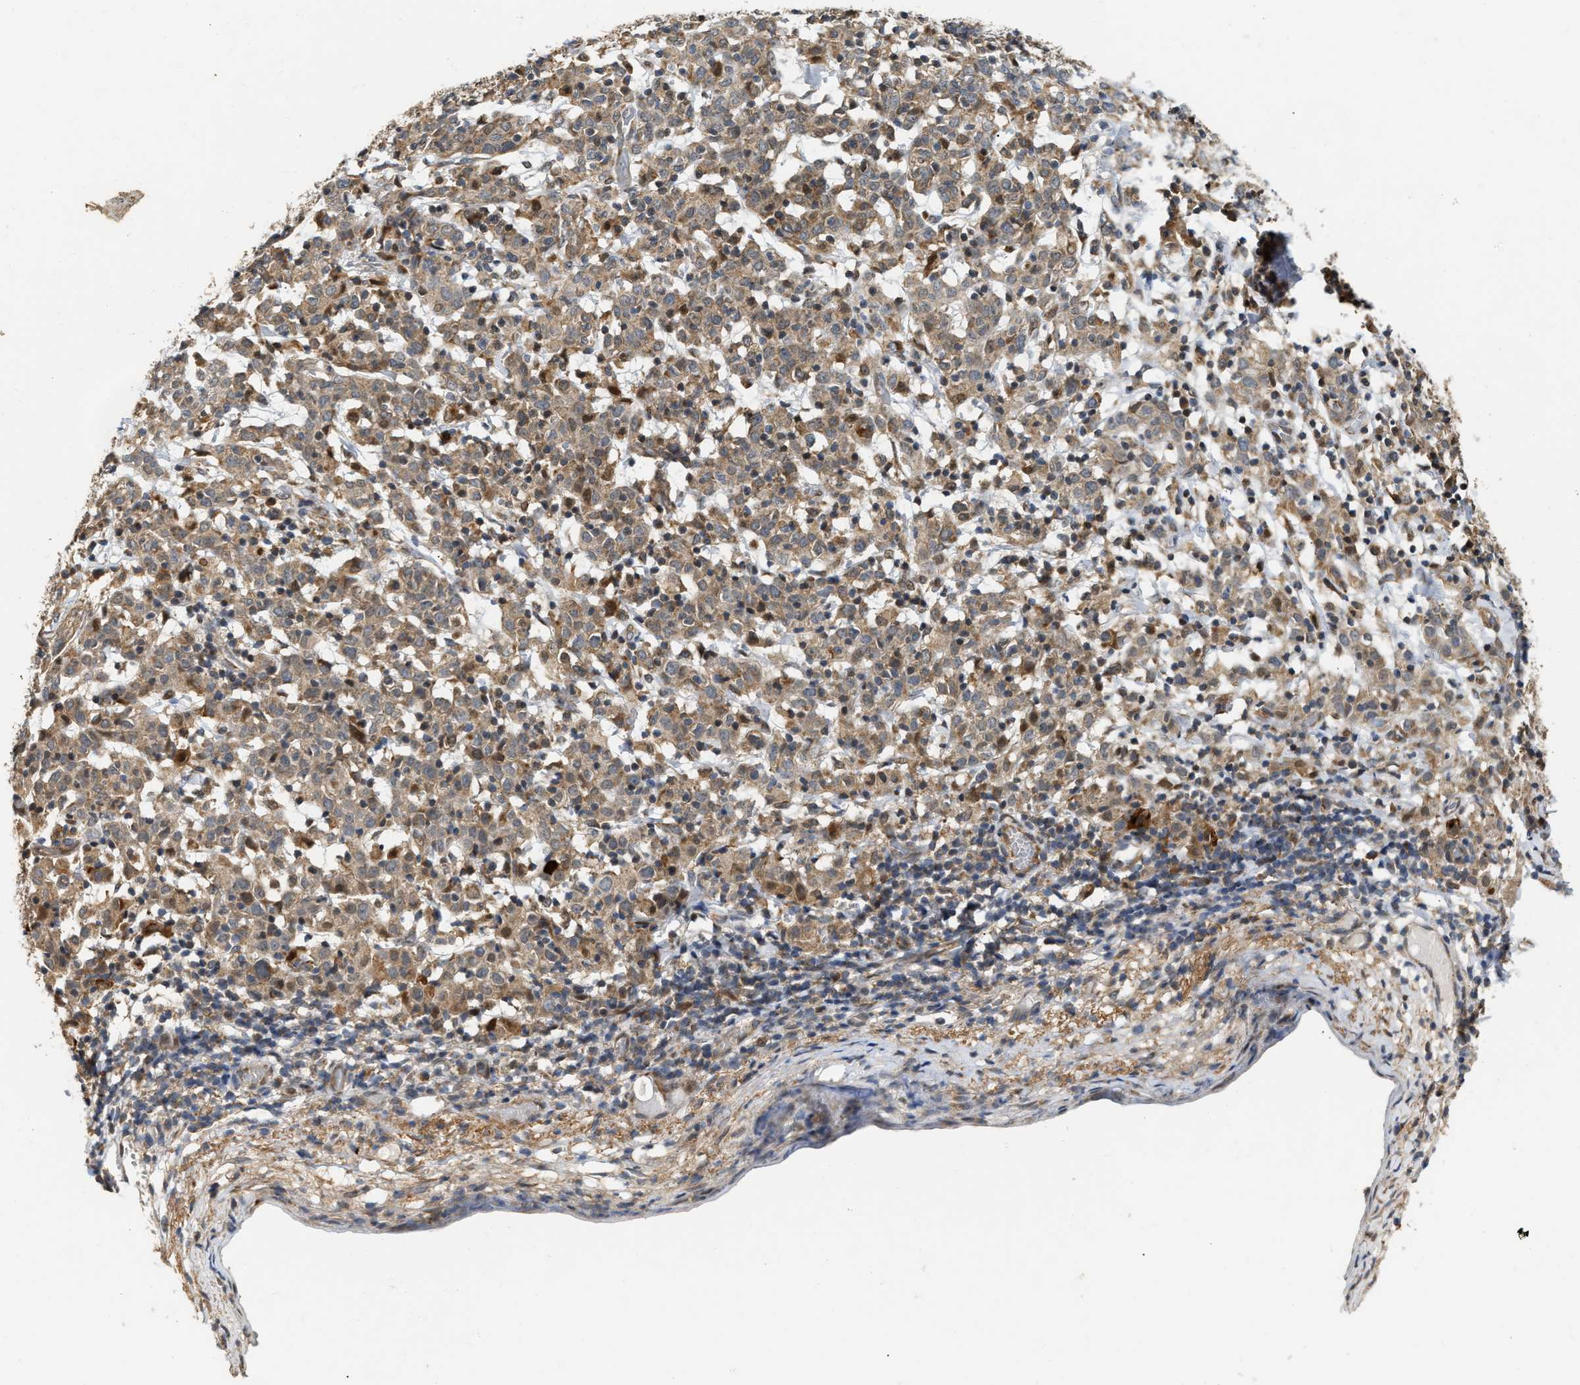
{"staining": {"intensity": "weak", "quantity": ">75%", "location": "cytoplasmic/membranous"}, "tissue": "cervical cancer", "cell_type": "Tumor cells", "image_type": "cancer", "snomed": [{"axis": "morphology", "description": "Normal tissue, NOS"}, {"axis": "morphology", "description": "Squamous cell carcinoma, NOS"}, {"axis": "topography", "description": "Cervix"}], "caption": "This is an image of IHC staining of cervical cancer, which shows weak staining in the cytoplasmic/membranous of tumor cells.", "gene": "EXTL2", "patient": {"sex": "female", "age": 67}}